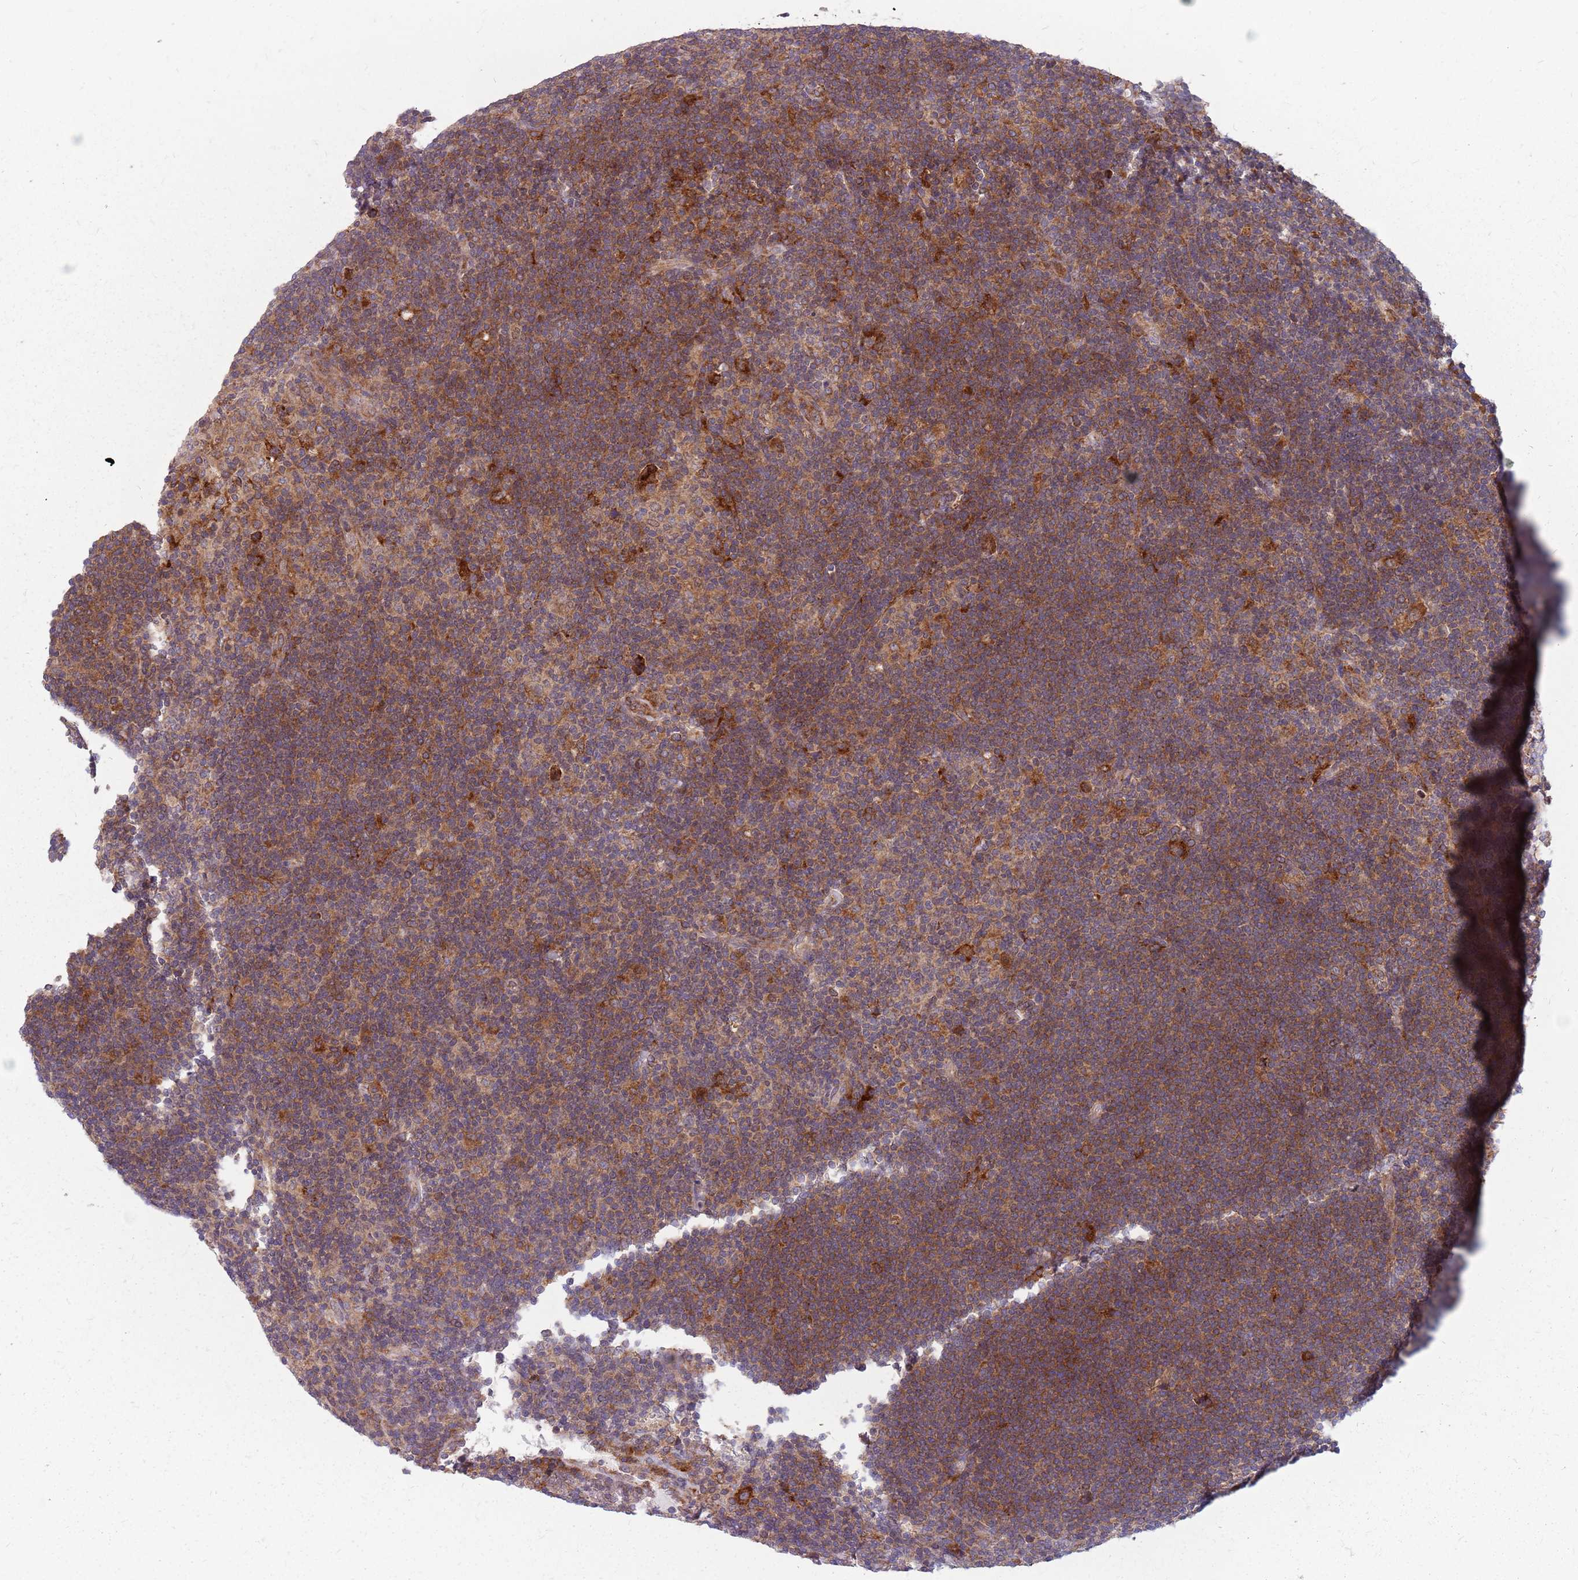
{"staining": {"intensity": "moderate", "quantity": ">75%", "location": "cytoplasmic/membranous"}, "tissue": "lymphoma", "cell_type": "Tumor cells", "image_type": "cancer", "snomed": [{"axis": "morphology", "description": "Hodgkin's disease, NOS"}, {"axis": "topography", "description": "Lymph node"}], "caption": "DAB immunohistochemical staining of human lymphoma demonstrates moderate cytoplasmic/membranous protein positivity in approximately >75% of tumor cells. (IHC, brightfield microscopy, high magnification).", "gene": "NME4", "patient": {"sex": "female", "age": 57}}